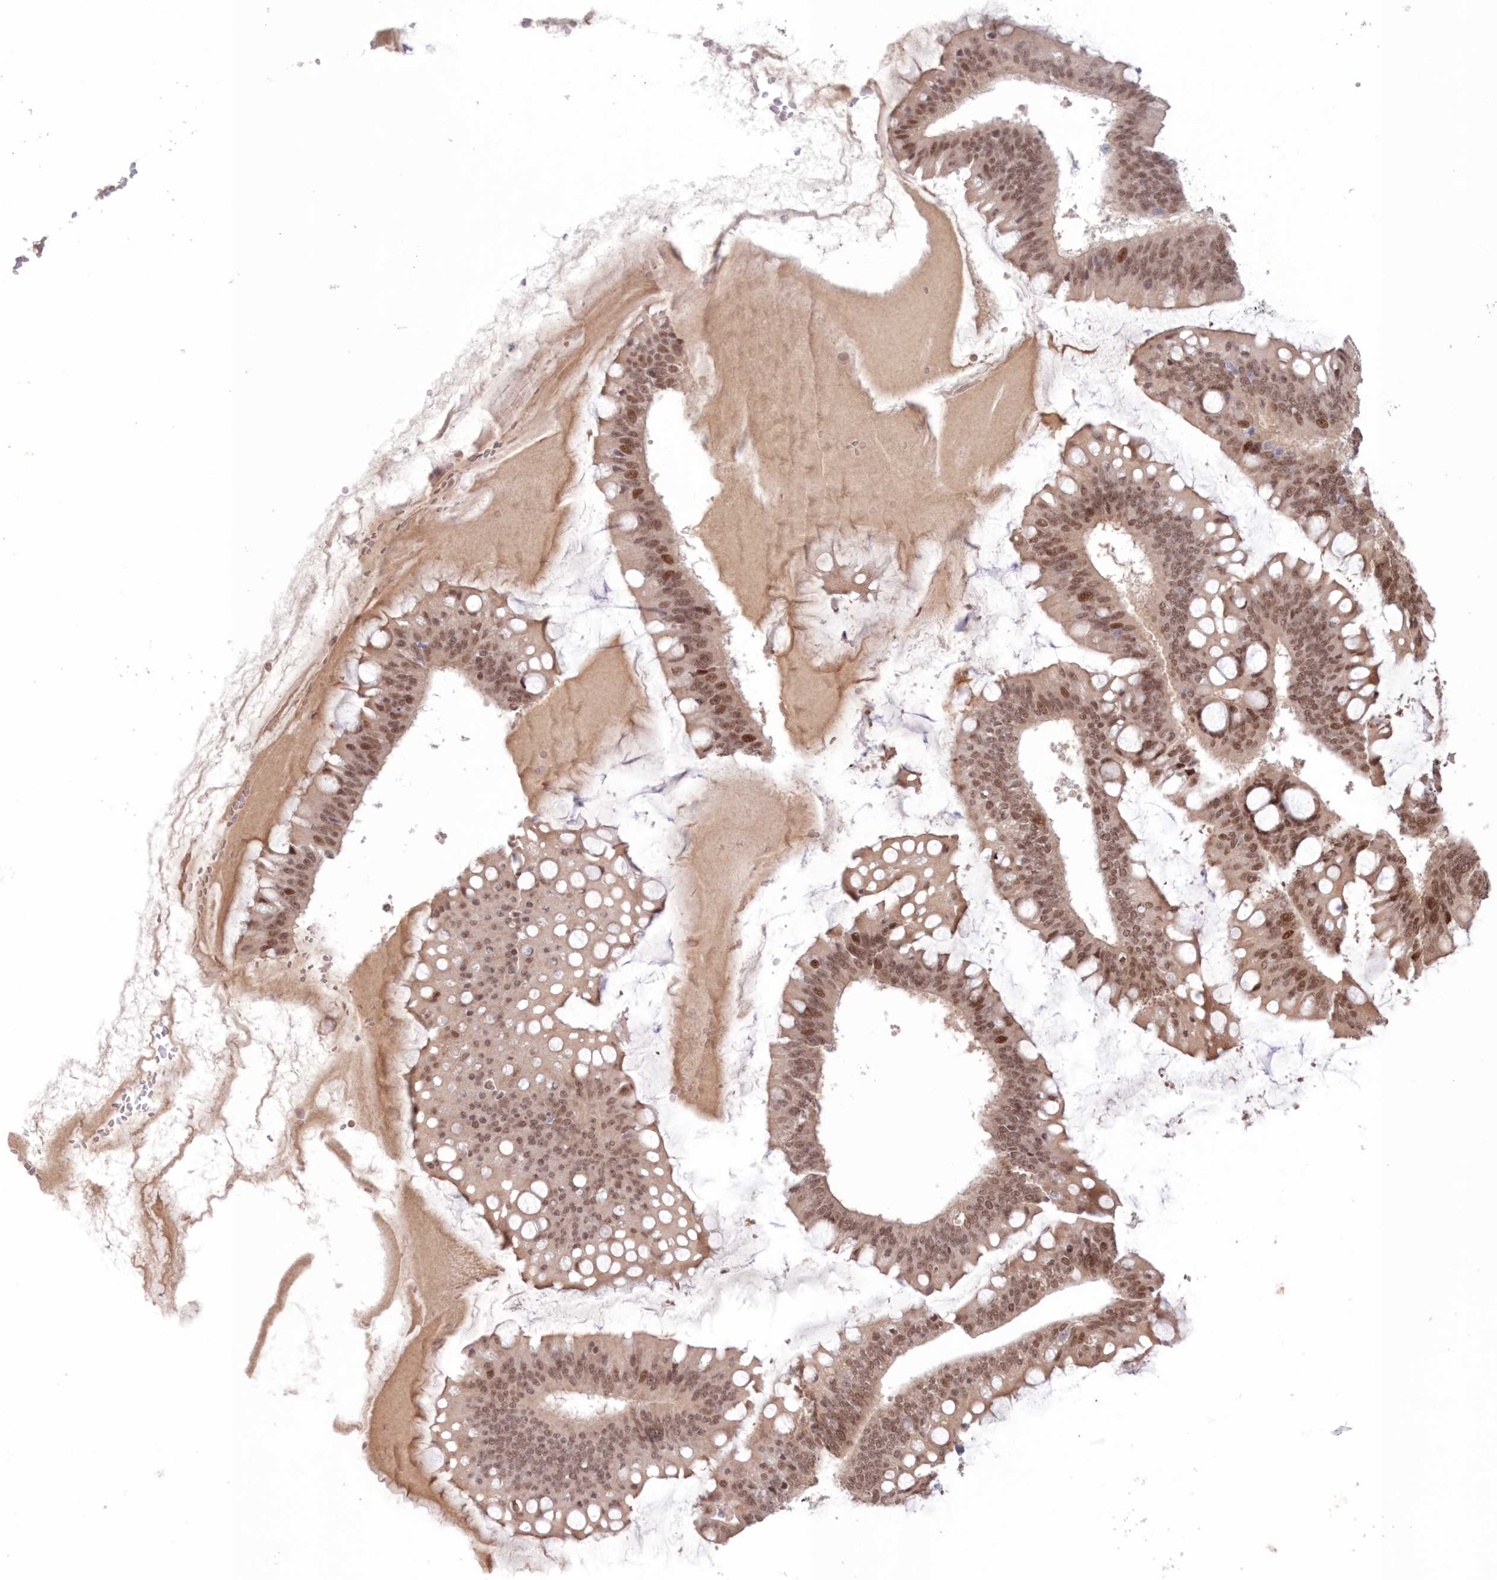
{"staining": {"intensity": "moderate", "quantity": ">75%", "location": "nuclear"}, "tissue": "ovarian cancer", "cell_type": "Tumor cells", "image_type": "cancer", "snomed": [{"axis": "morphology", "description": "Cystadenocarcinoma, mucinous, NOS"}, {"axis": "topography", "description": "Ovary"}], "caption": "Immunohistochemical staining of human ovarian cancer shows moderate nuclear protein positivity in approximately >75% of tumor cells.", "gene": "NOA1", "patient": {"sex": "female", "age": 73}}